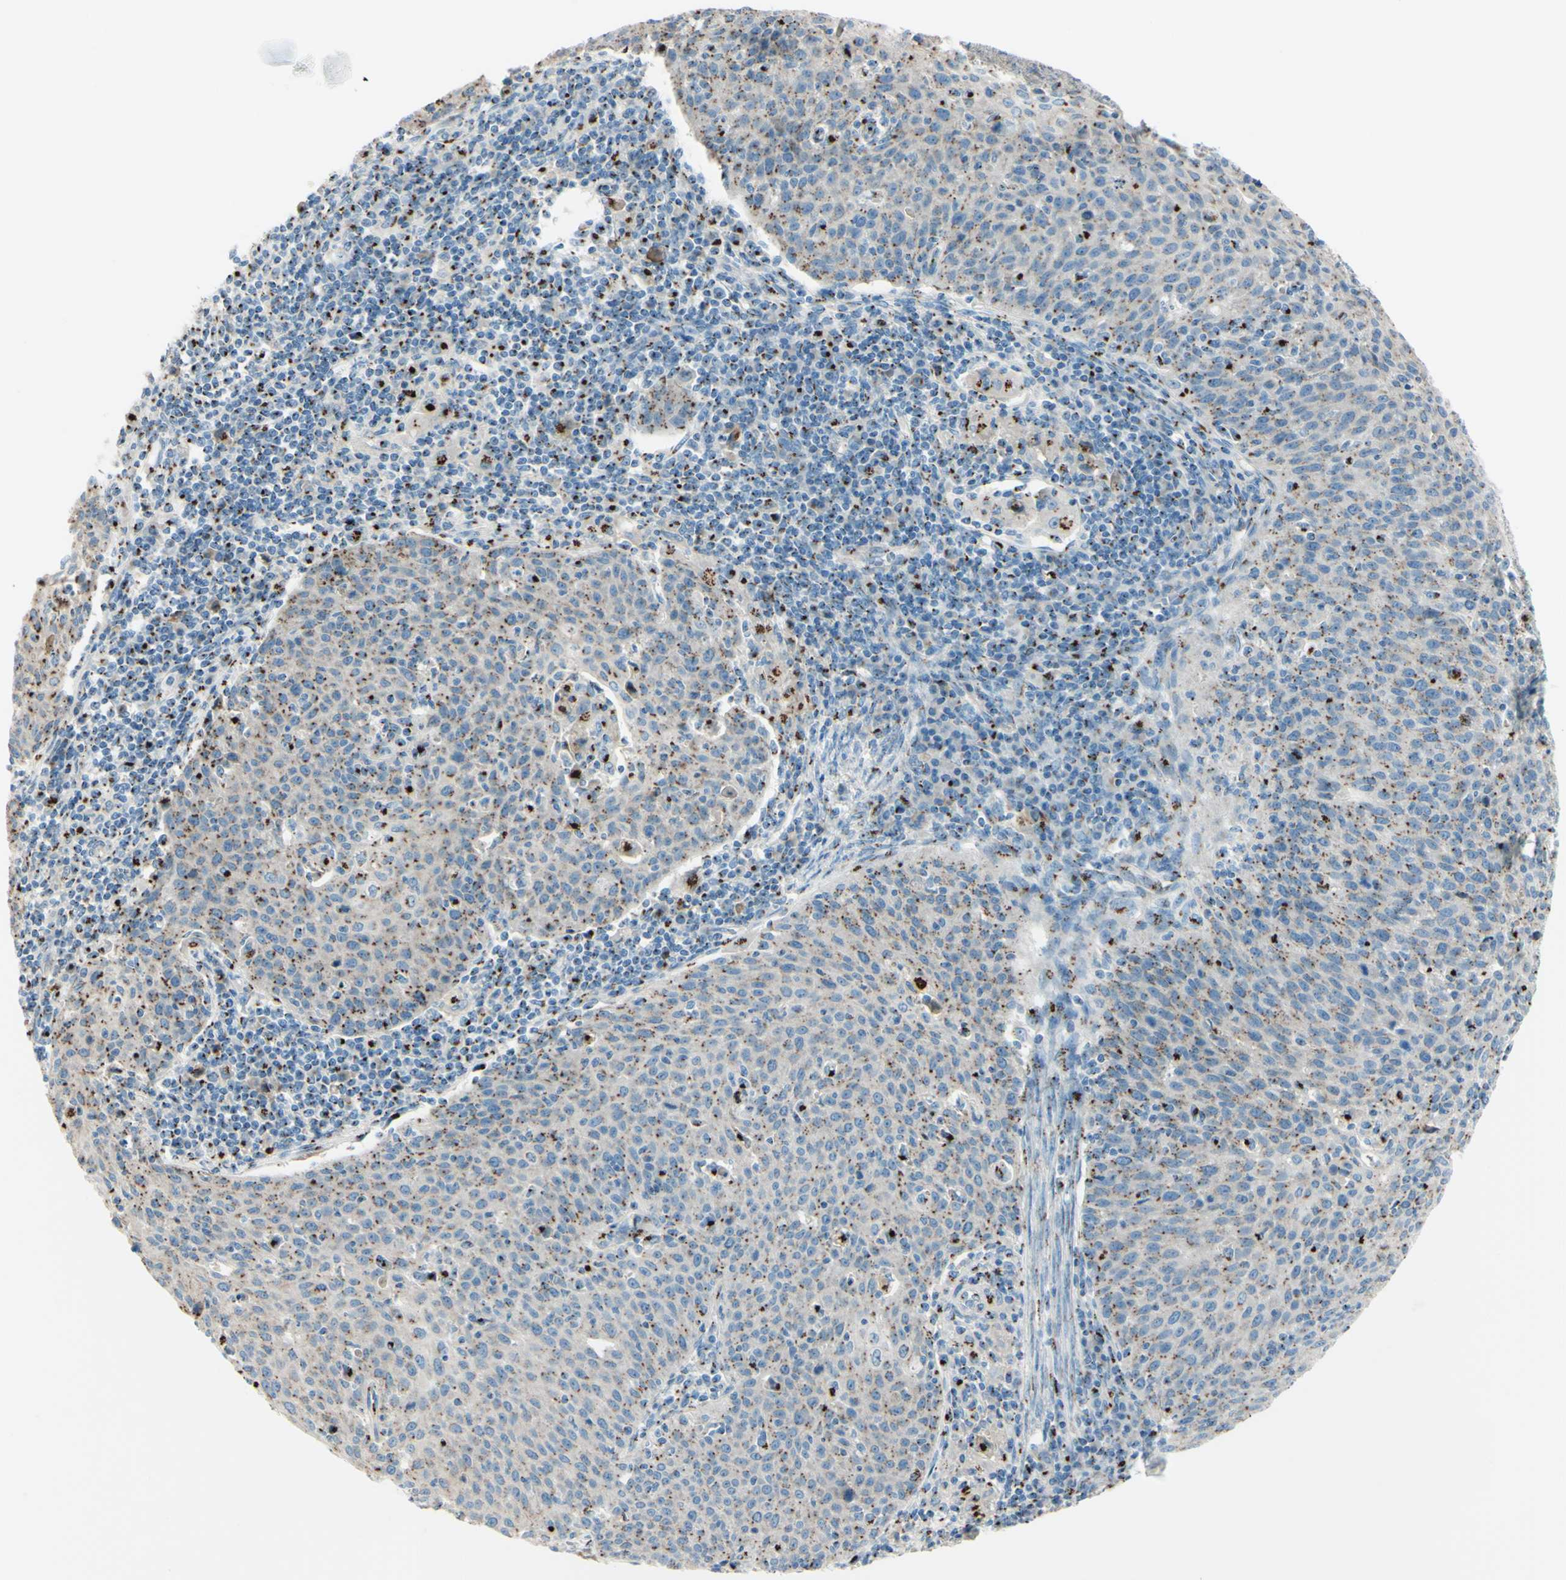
{"staining": {"intensity": "moderate", "quantity": "25%-75%", "location": "cytoplasmic/membranous"}, "tissue": "cervical cancer", "cell_type": "Tumor cells", "image_type": "cancer", "snomed": [{"axis": "morphology", "description": "Squamous cell carcinoma, NOS"}, {"axis": "topography", "description": "Cervix"}], "caption": "Immunohistochemistry of squamous cell carcinoma (cervical) demonstrates medium levels of moderate cytoplasmic/membranous expression in about 25%-75% of tumor cells.", "gene": "B4GALT1", "patient": {"sex": "female", "age": 38}}